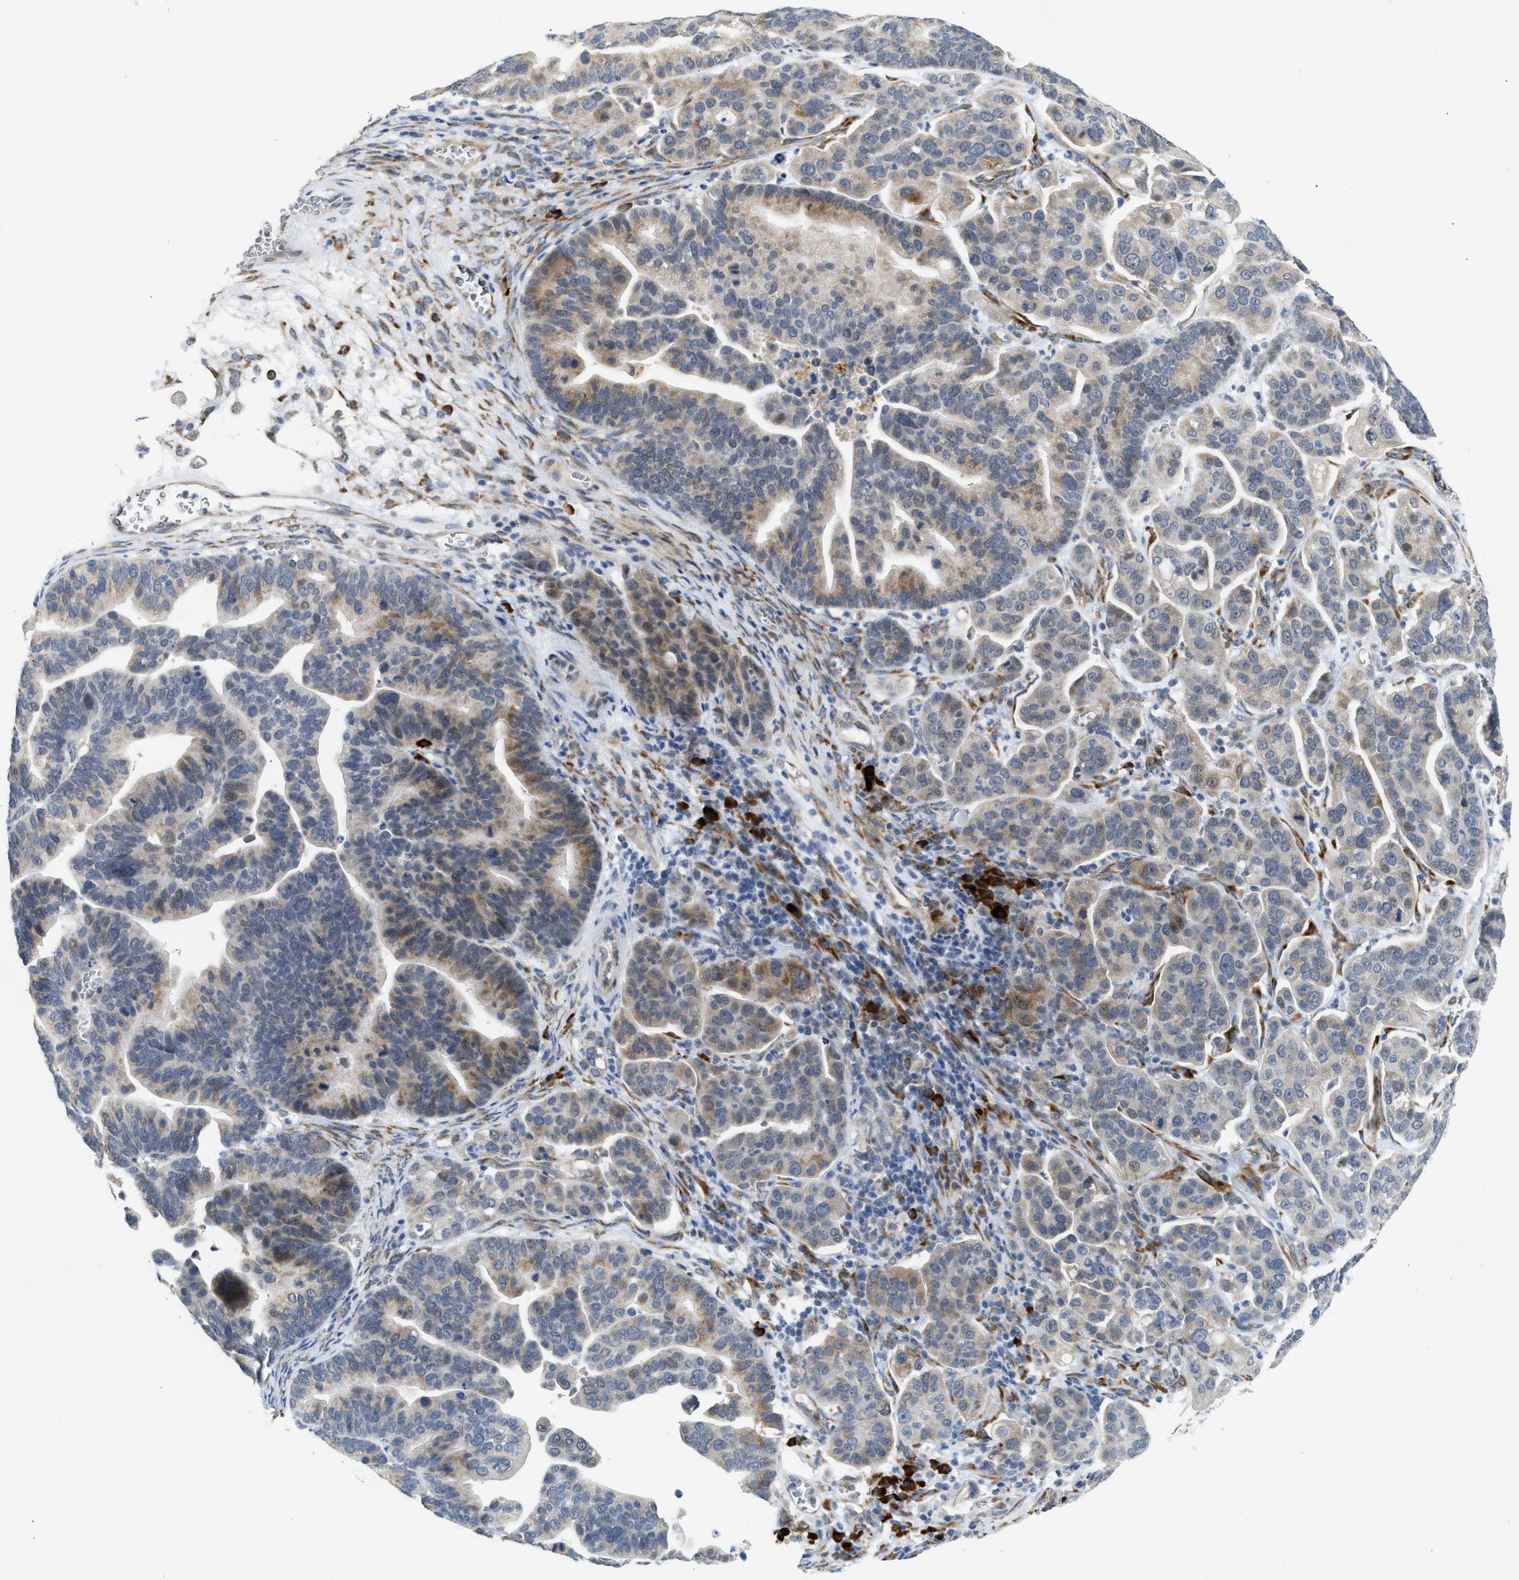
{"staining": {"intensity": "moderate", "quantity": "<25%", "location": "cytoplasmic/membranous"}, "tissue": "ovarian cancer", "cell_type": "Tumor cells", "image_type": "cancer", "snomed": [{"axis": "morphology", "description": "Cystadenocarcinoma, serous, NOS"}, {"axis": "topography", "description": "Ovary"}], "caption": "High-power microscopy captured an immunohistochemistry histopathology image of ovarian cancer (serous cystadenocarcinoma), revealing moderate cytoplasmic/membranous expression in about <25% of tumor cells.", "gene": "KCNC2", "patient": {"sex": "female", "age": 56}}